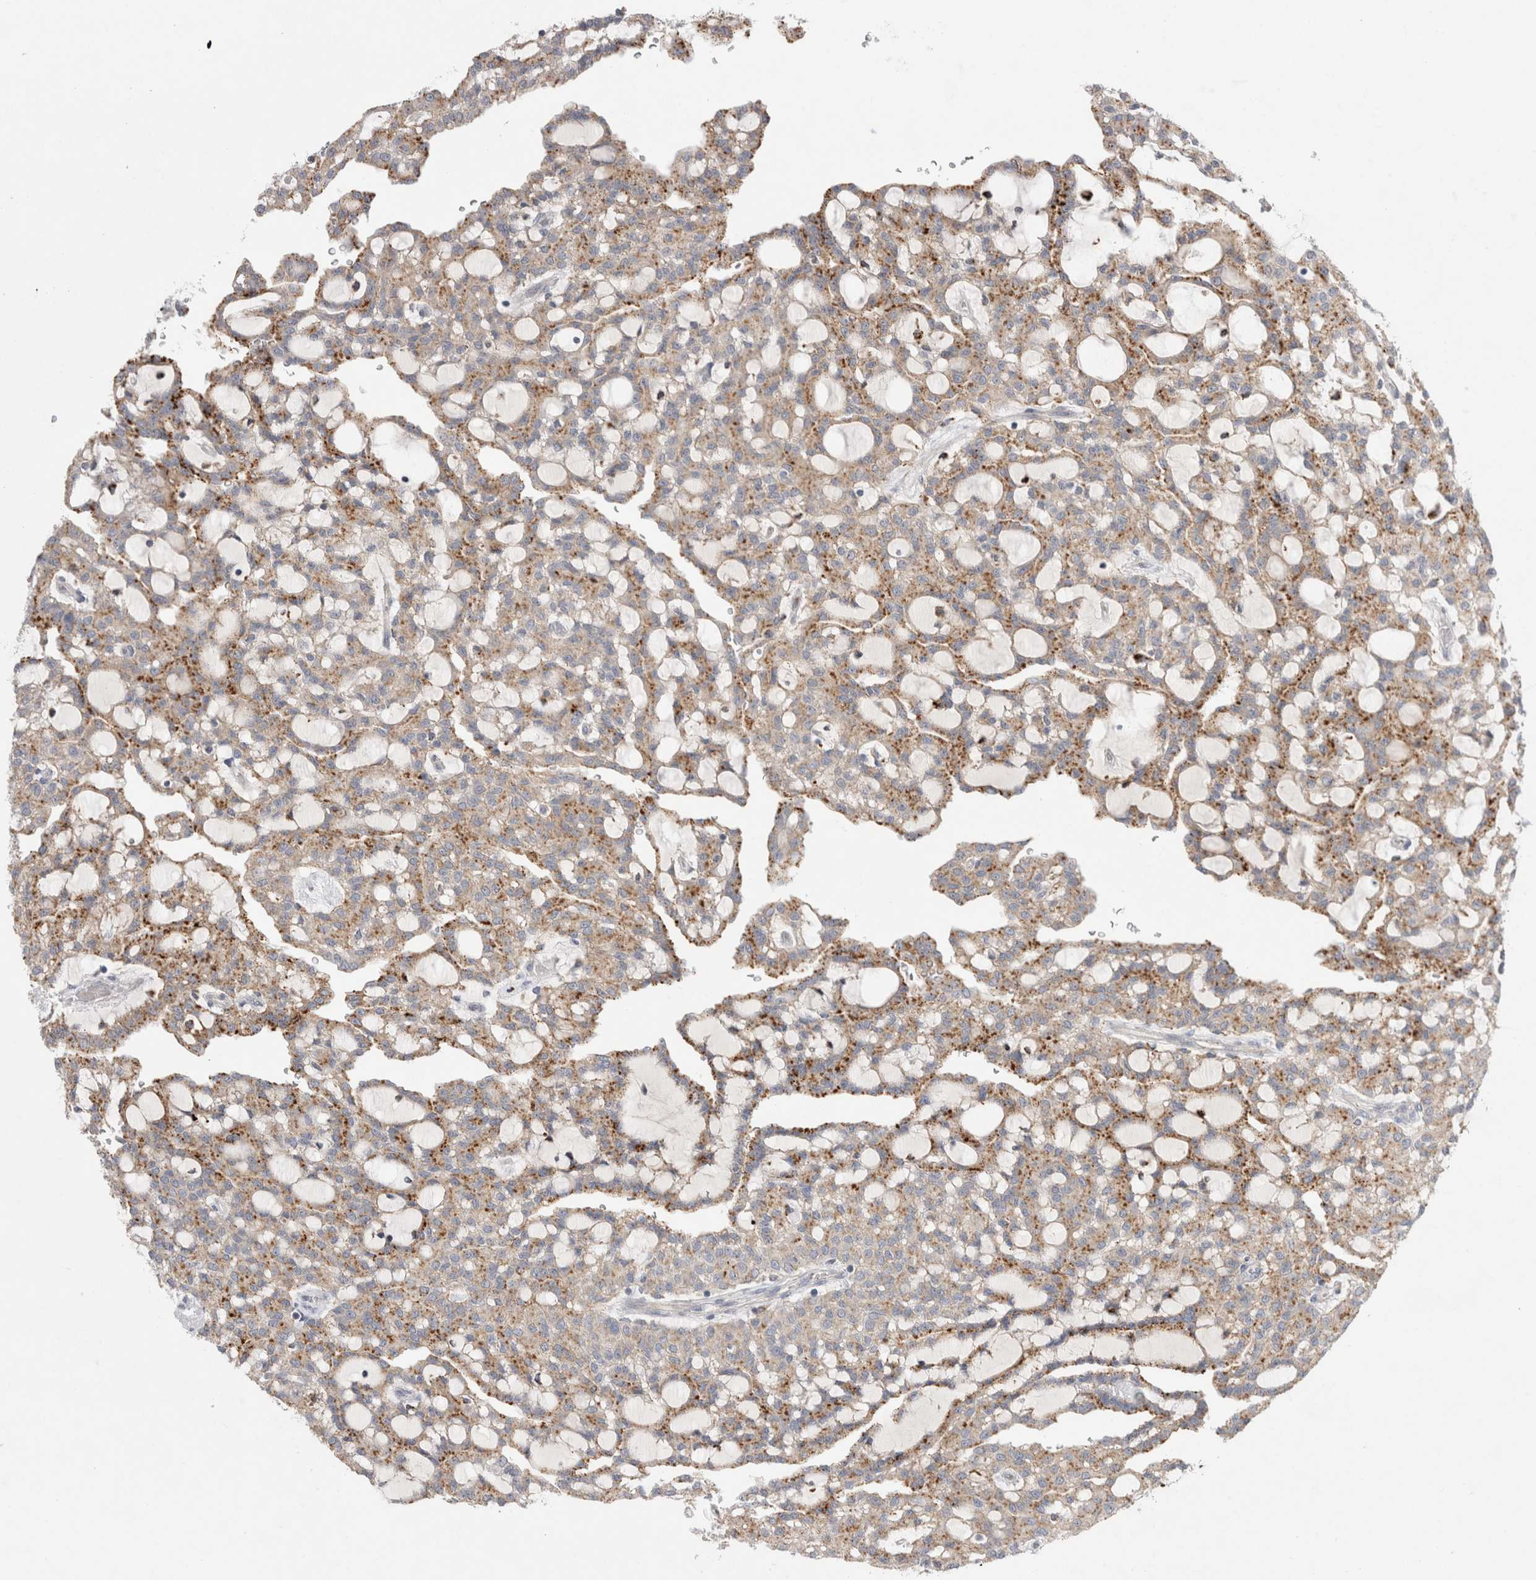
{"staining": {"intensity": "moderate", "quantity": "25%-75%", "location": "cytoplasmic/membranous"}, "tissue": "renal cancer", "cell_type": "Tumor cells", "image_type": "cancer", "snomed": [{"axis": "morphology", "description": "Adenocarcinoma, NOS"}, {"axis": "topography", "description": "Kidney"}], "caption": "Moderate cytoplasmic/membranous protein staining is seen in approximately 25%-75% of tumor cells in renal adenocarcinoma.", "gene": "GAA", "patient": {"sex": "male", "age": 63}}